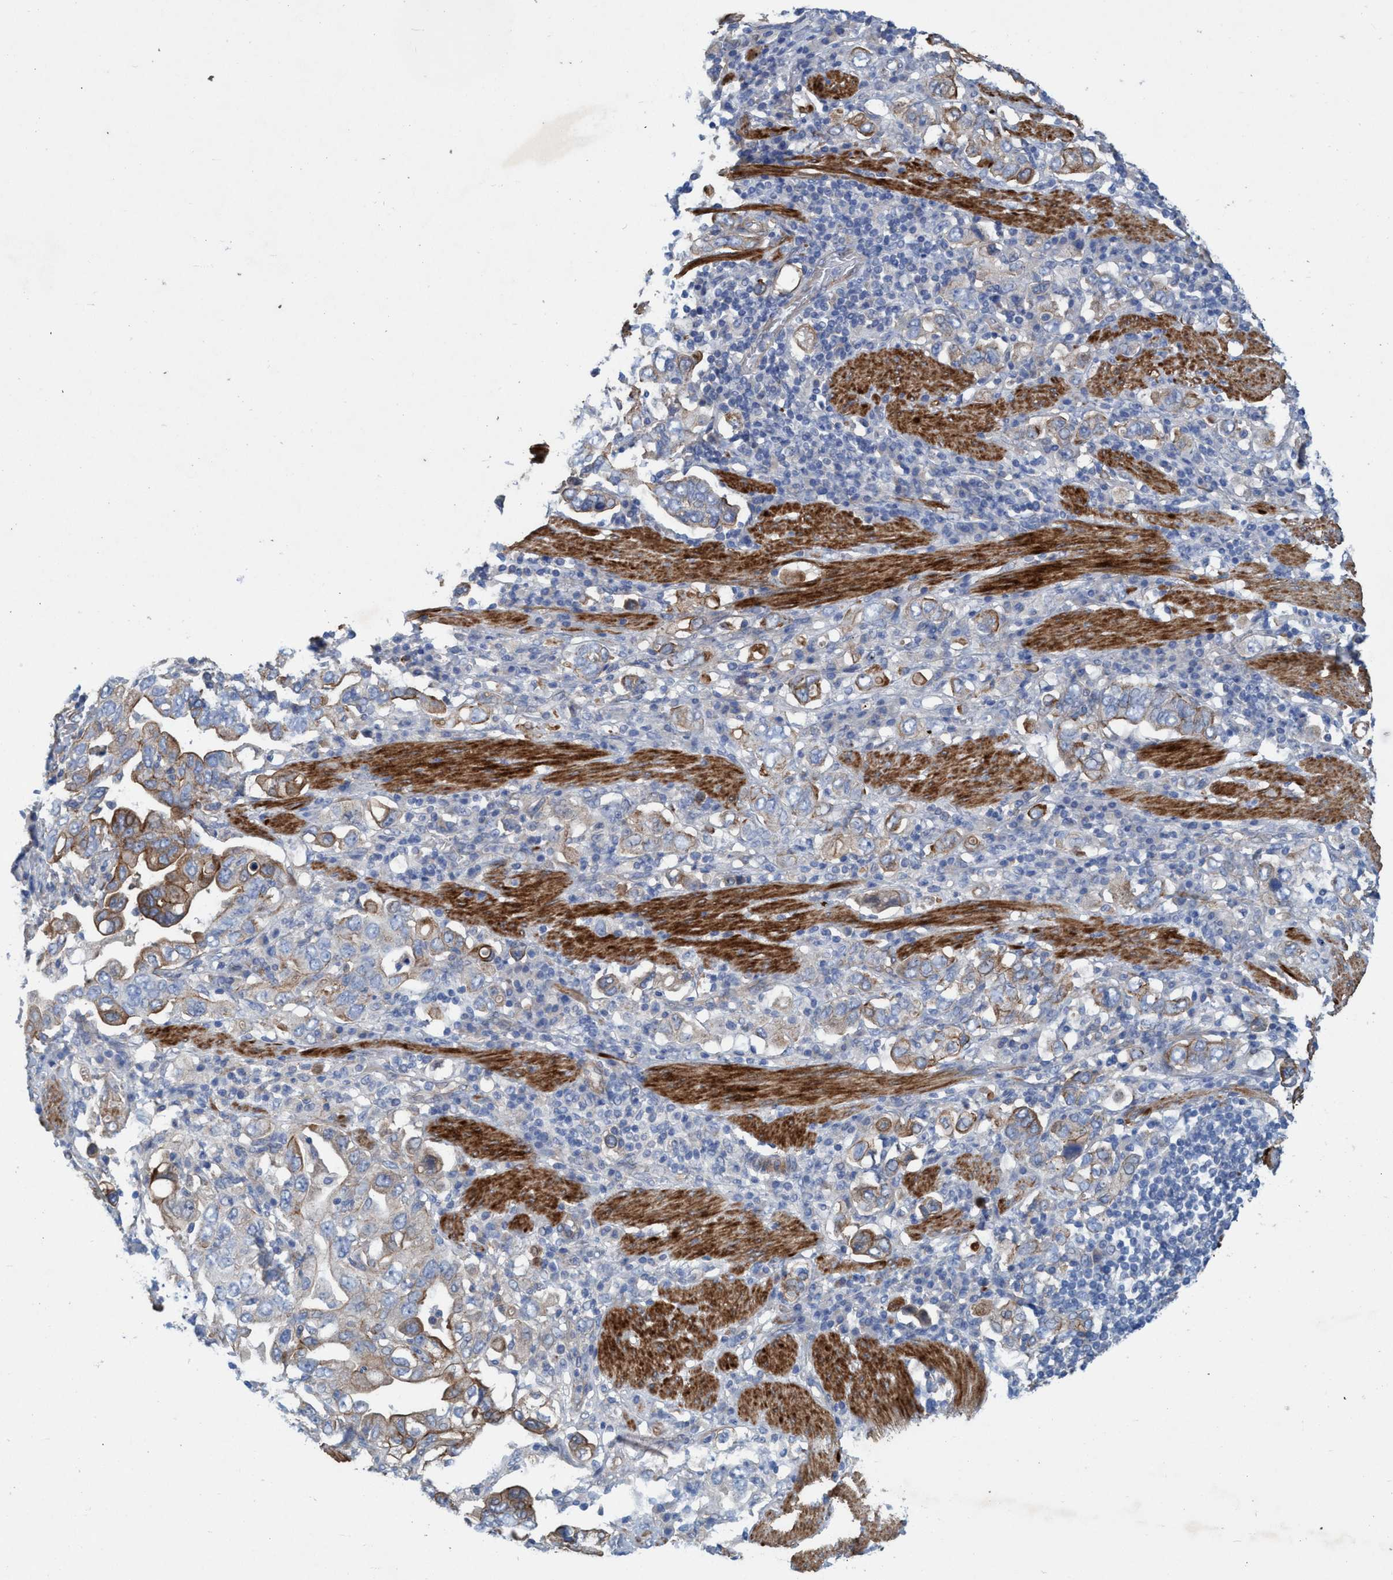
{"staining": {"intensity": "moderate", "quantity": "<25%", "location": "cytoplasmic/membranous"}, "tissue": "stomach cancer", "cell_type": "Tumor cells", "image_type": "cancer", "snomed": [{"axis": "morphology", "description": "Adenocarcinoma, NOS"}, {"axis": "topography", "description": "Stomach, upper"}], "caption": "Stomach cancer (adenocarcinoma) stained with a brown dye exhibits moderate cytoplasmic/membranous positive staining in about <25% of tumor cells.", "gene": "GULP1", "patient": {"sex": "male", "age": 62}}